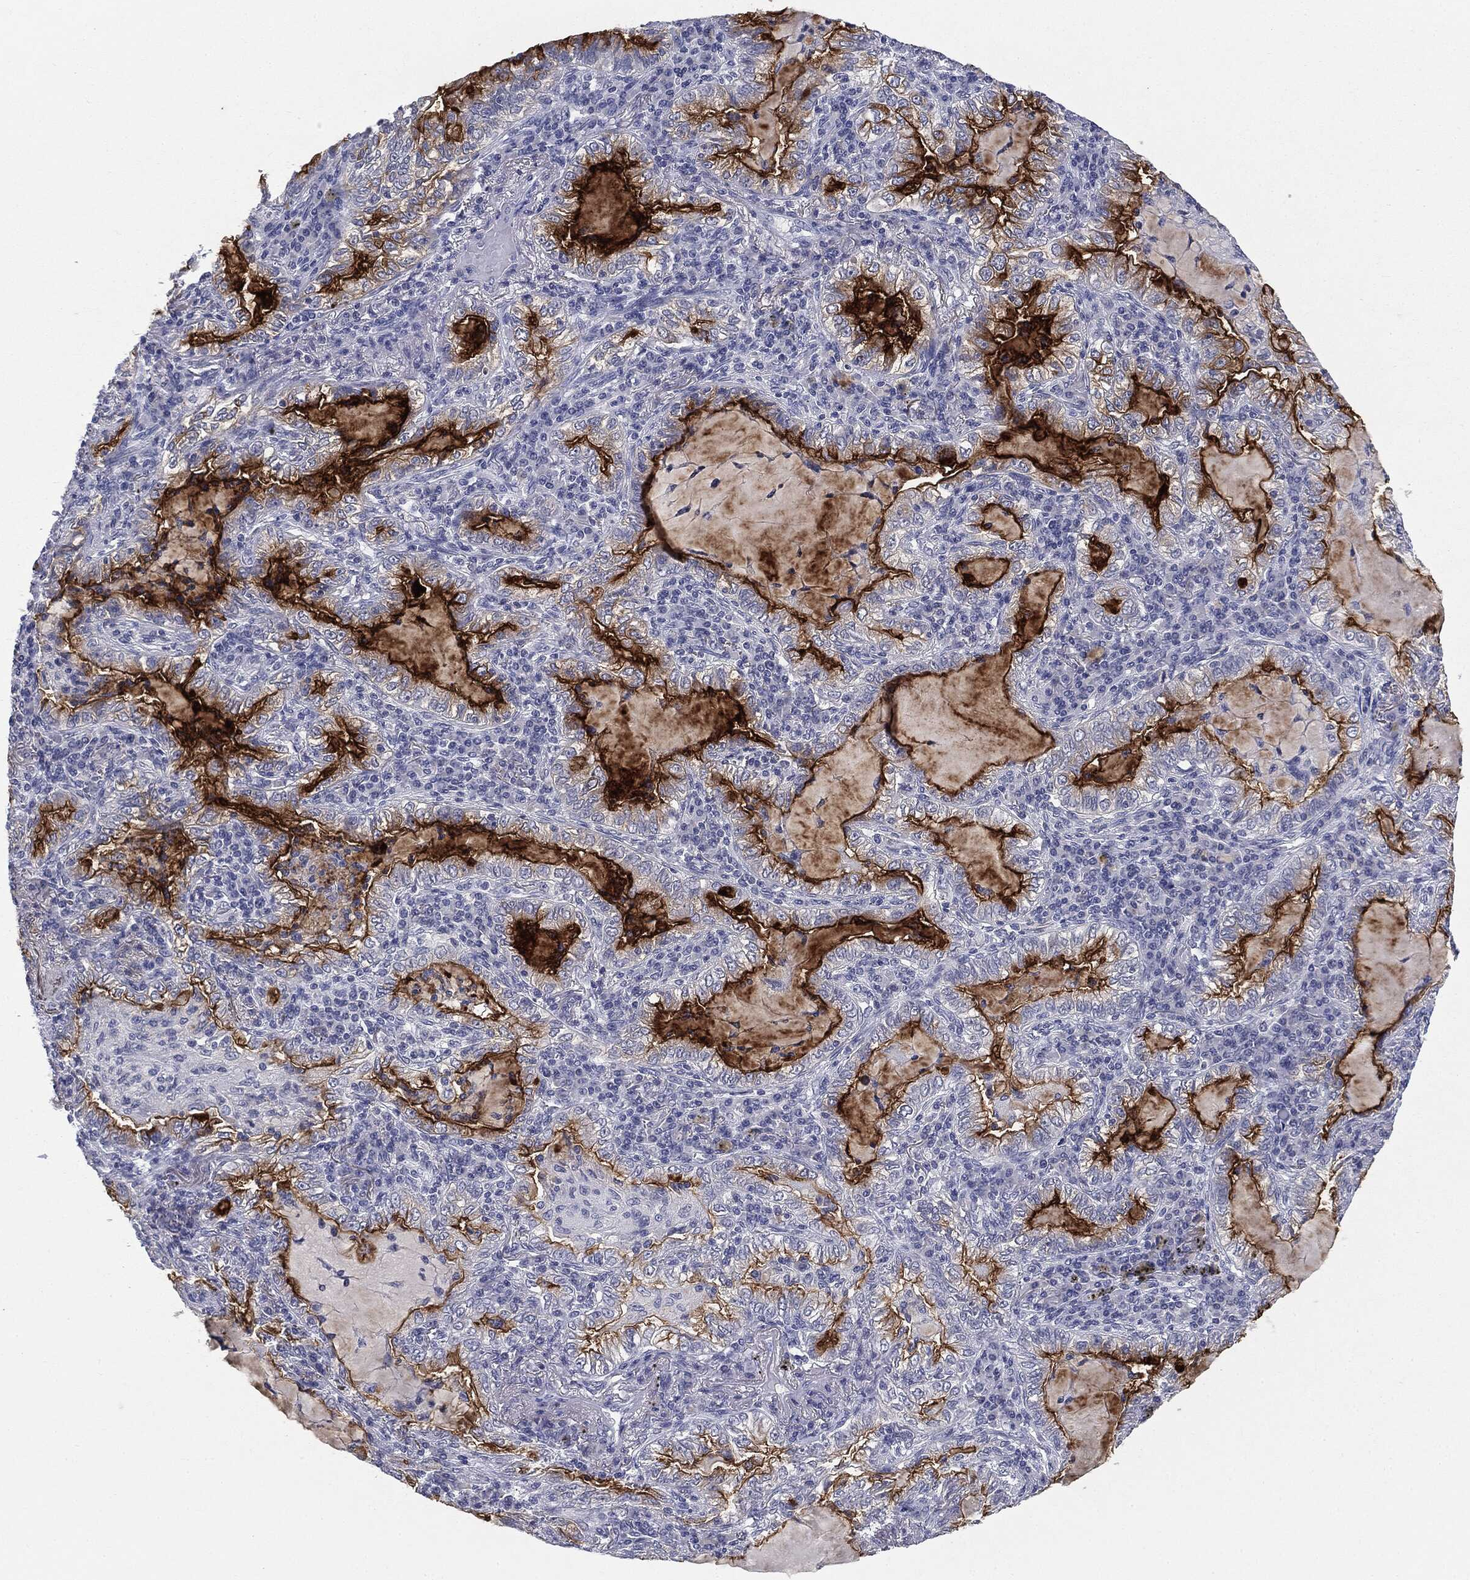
{"staining": {"intensity": "strong", "quantity": "25%-75%", "location": "cytoplasmic/membranous"}, "tissue": "lung cancer", "cell_type": "Tumor cells", "image_type": "cancer", "snomed": [{"axis": "morphology", "description": "Adenocarcinoma, NOS"}, {"axis": "topography", "description": "Lung"}], "caption": "DAB (3,3'-diaminobenzidine) immunohistochemical staining of human adenocarcinoma (lung) exhibits strong cytoplasmic/membranous protein expression in about 25%-75% of tumor cells.", "gene": "MUC1", "patient": {"sex": "female", "age": 73}}